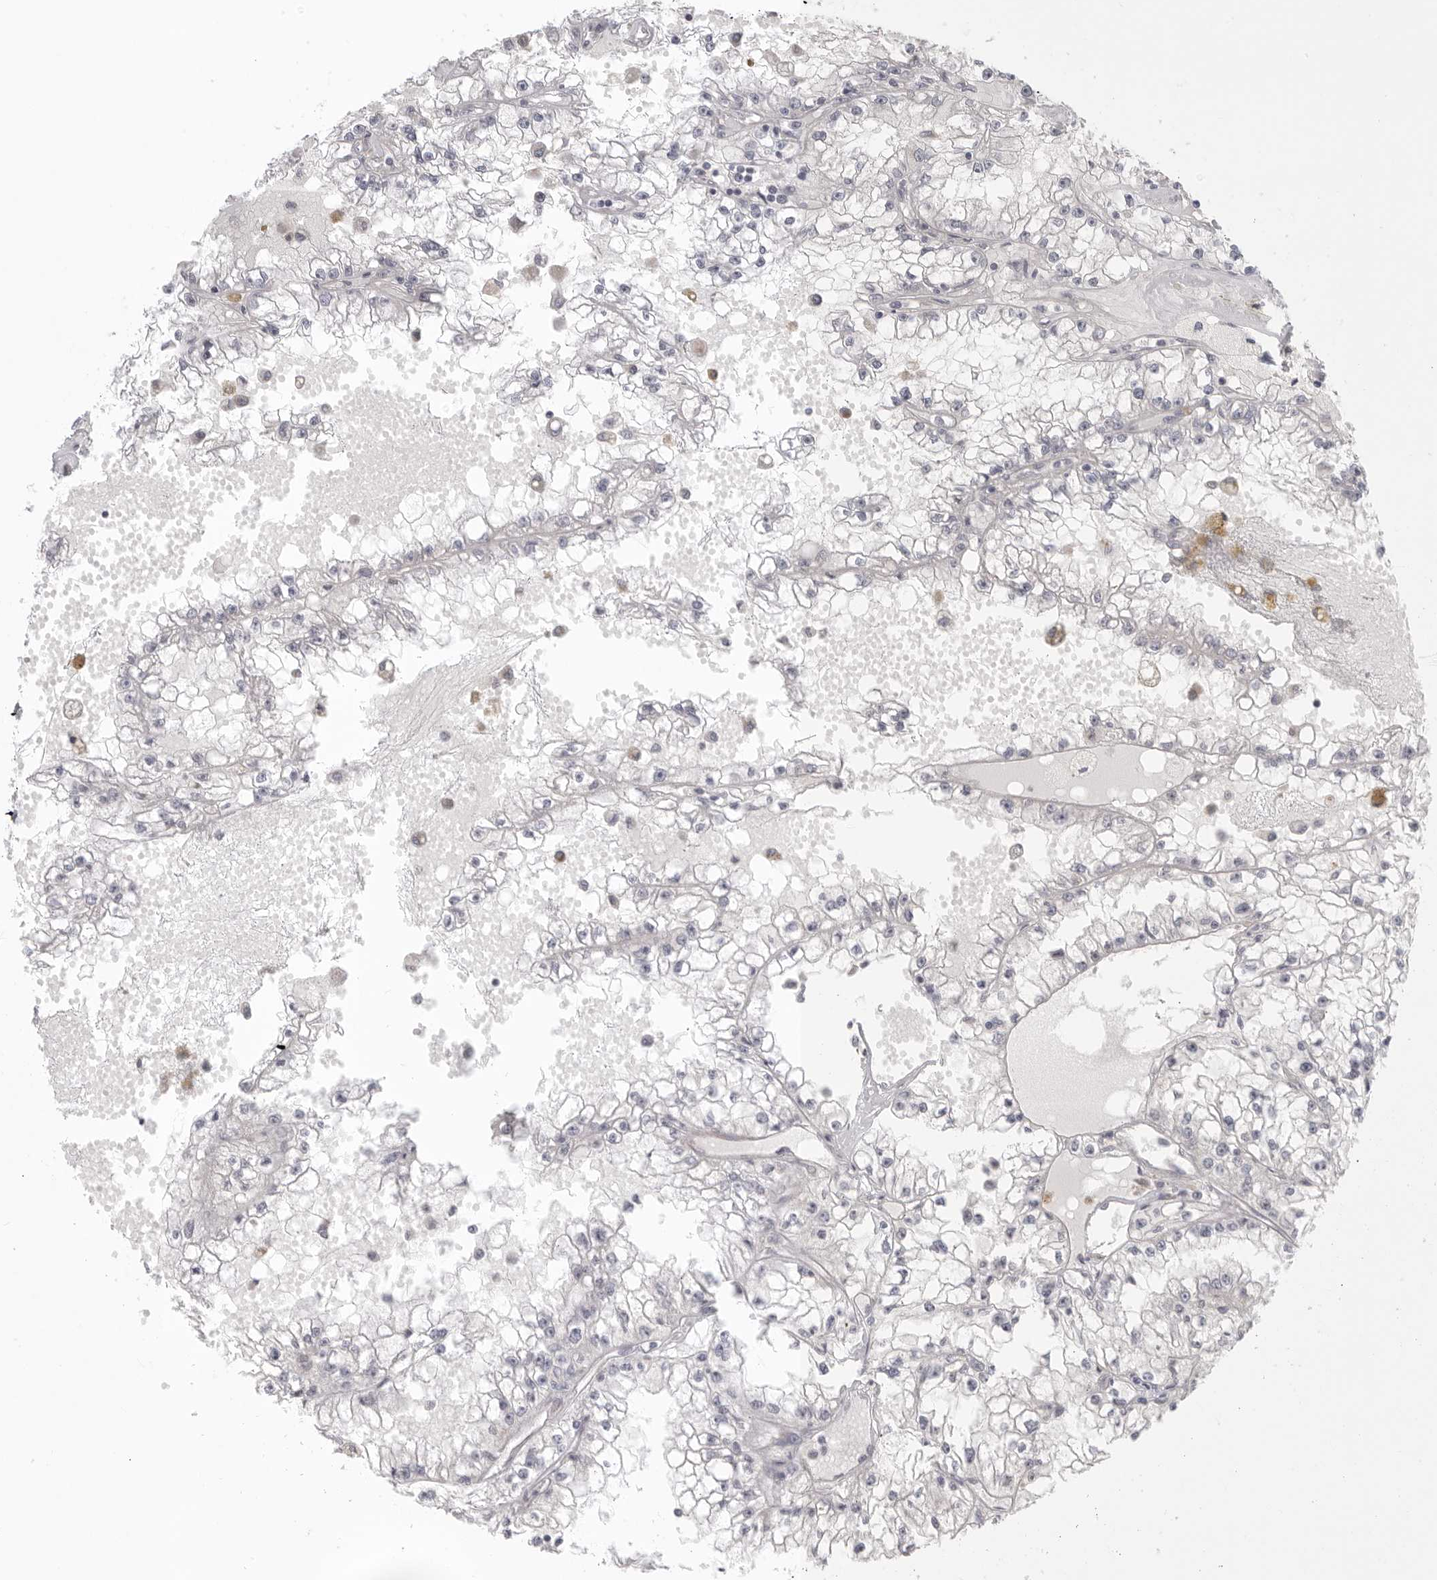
{"staining": {"intensity": "negative", "quantity": "none", "location": "none"}, "tissue": "renal cancer", "cell_type": "Tumor cells", "image_type": "cancer", "snomed": [{"axis": "morphology", "description": "Adenocarcinoma, NOS"}, {"axis": "topography", "description": "Kidney"}], "caption": "The histopathology image shows no significant positivity in tumor cells of renal adenocarcinoma. (DAB IHC, high magnification).", "gene": "STAB2", "patient": {"sex": "male", "age": 56}}